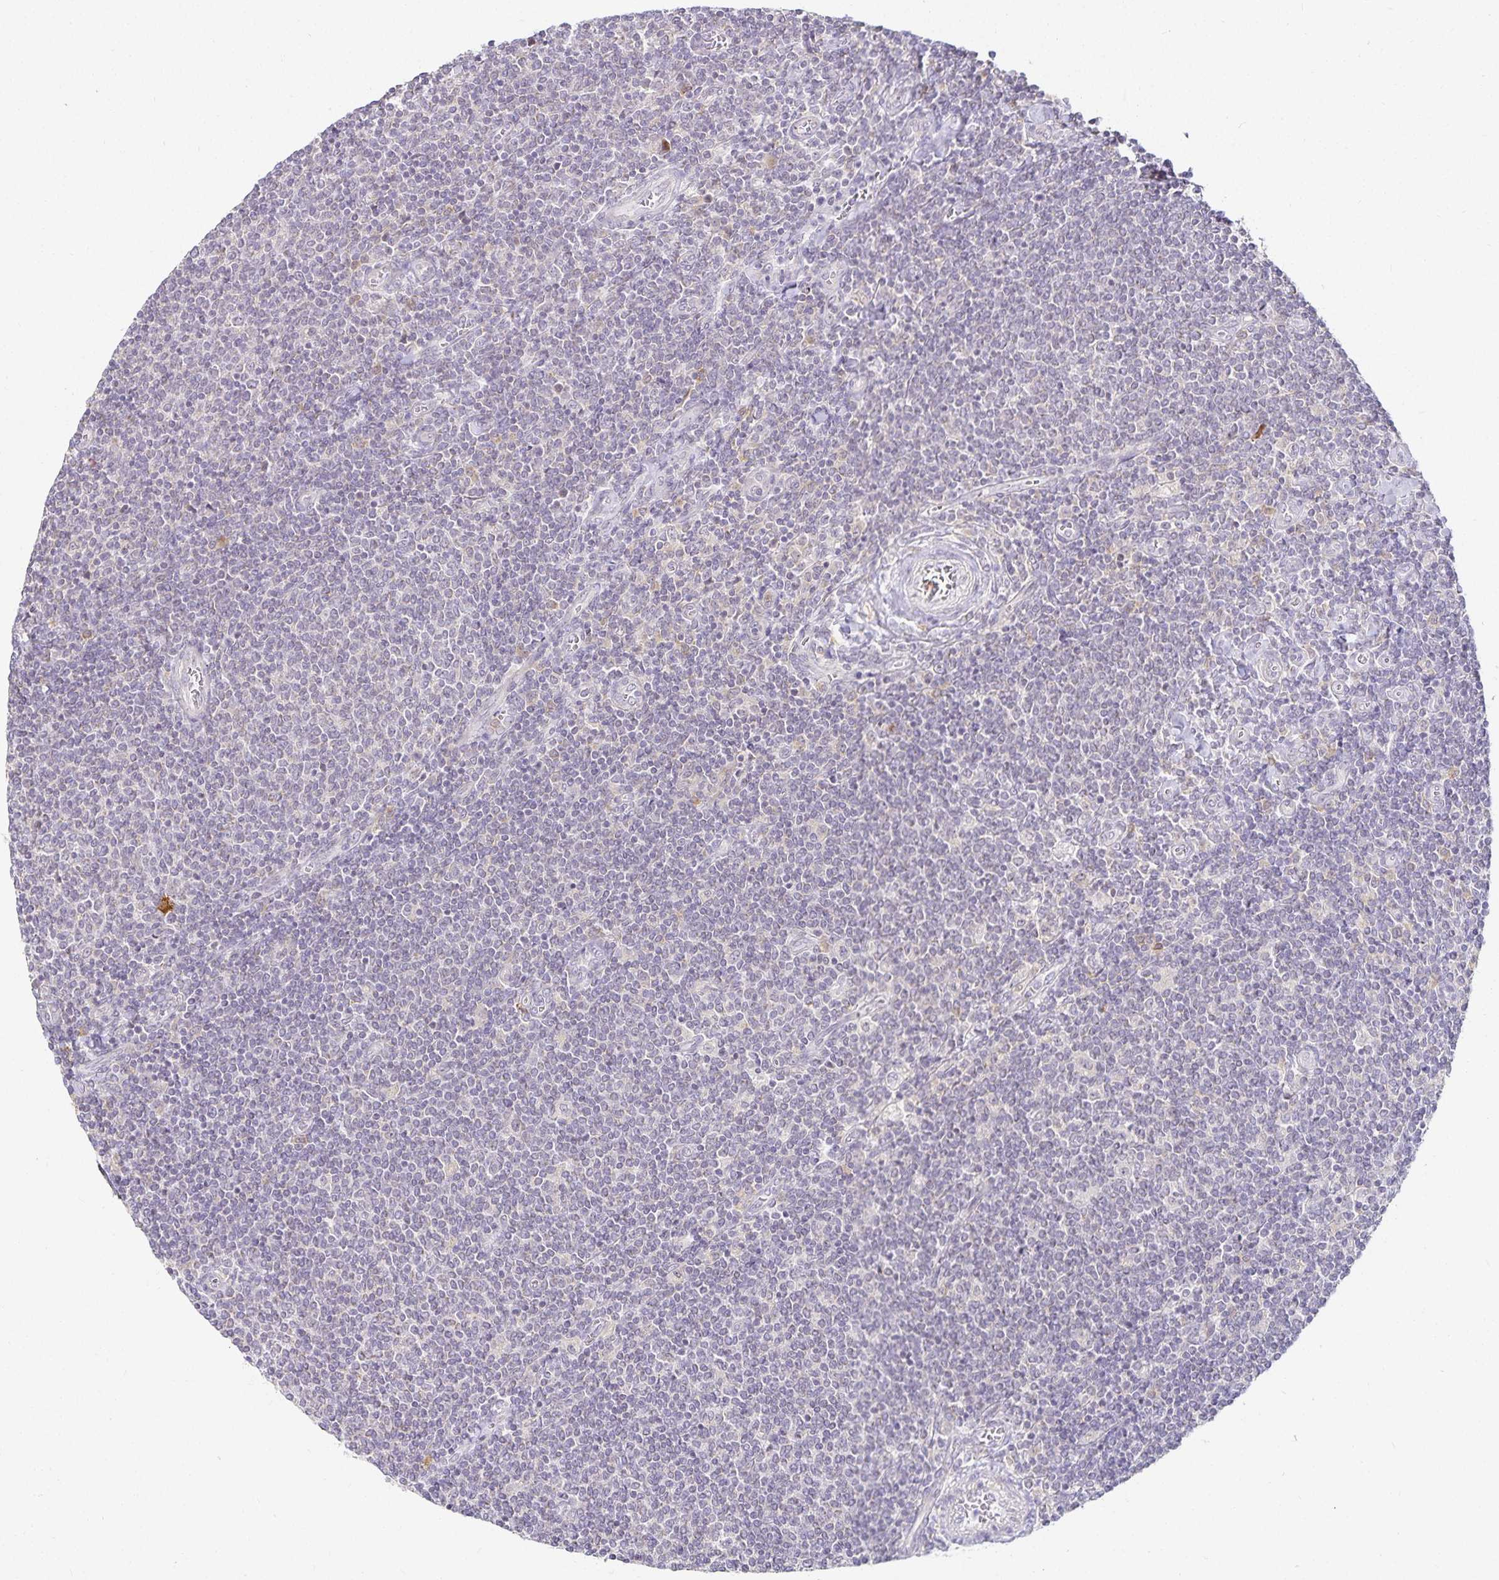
{"staining": {"intensity": "negative", "quantity": "none", "location": "none"}, "tissue": "lymphoma", "cell_type": "Tumor cells", "image_type": "cancer", "snomed": [{"axis": "morphology", "description": "Malignant lymphoma, non-Hodgkin's type, Low grade"}, {"axis": "topography", "description": "Lymph node"}], "caption": "Human low-grade malignant lymphoma, non-Hodgkin's type stained for a protein using immunohistochemistry exhibits no positivity in tumor cells.", "gene": "GP2", "patient": {"sex": "male", "age": 52}}